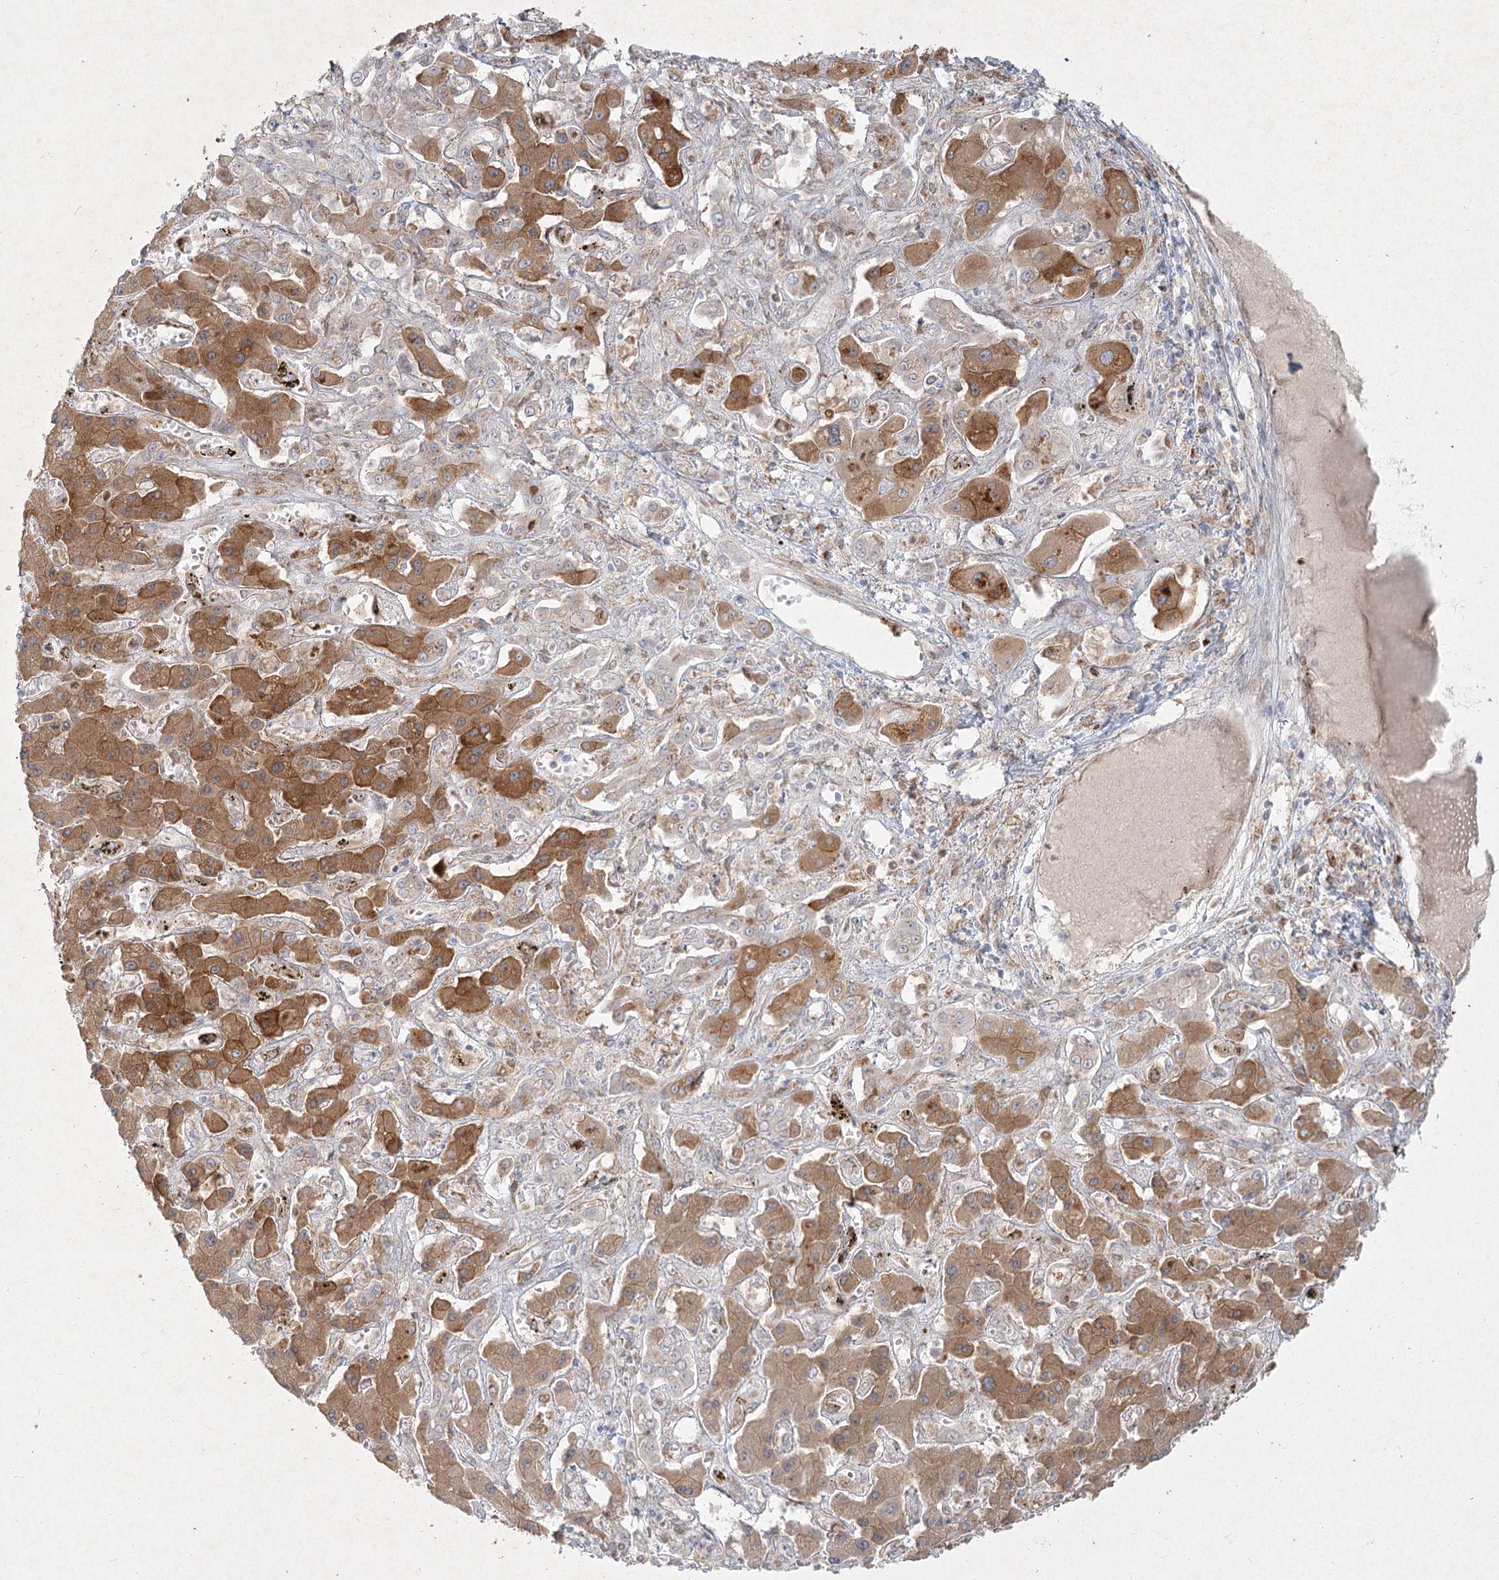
{"staining": {"intensity": "moderate", "quantity": "25%-75%", "location": "cytoplasmic/membranous"}, "tissue": "liver cancer", "cell_type": "Tumor cells", "image_type": "cancer", "snomed": [{"axis": "morphology", "description": "Cholangiocarcinoma"}, {"axis": "topography", "description": "Liver"}], "caption": "Immunohistochemical staining of cholangiocarcinoma (liver) shows medium levels of moderate cytoplasmic/membranous protein expression in approximately 25%-75% of tumor cells.", "gene": "LRP2BP", "patient": {"sex": "male", "age": 67}}